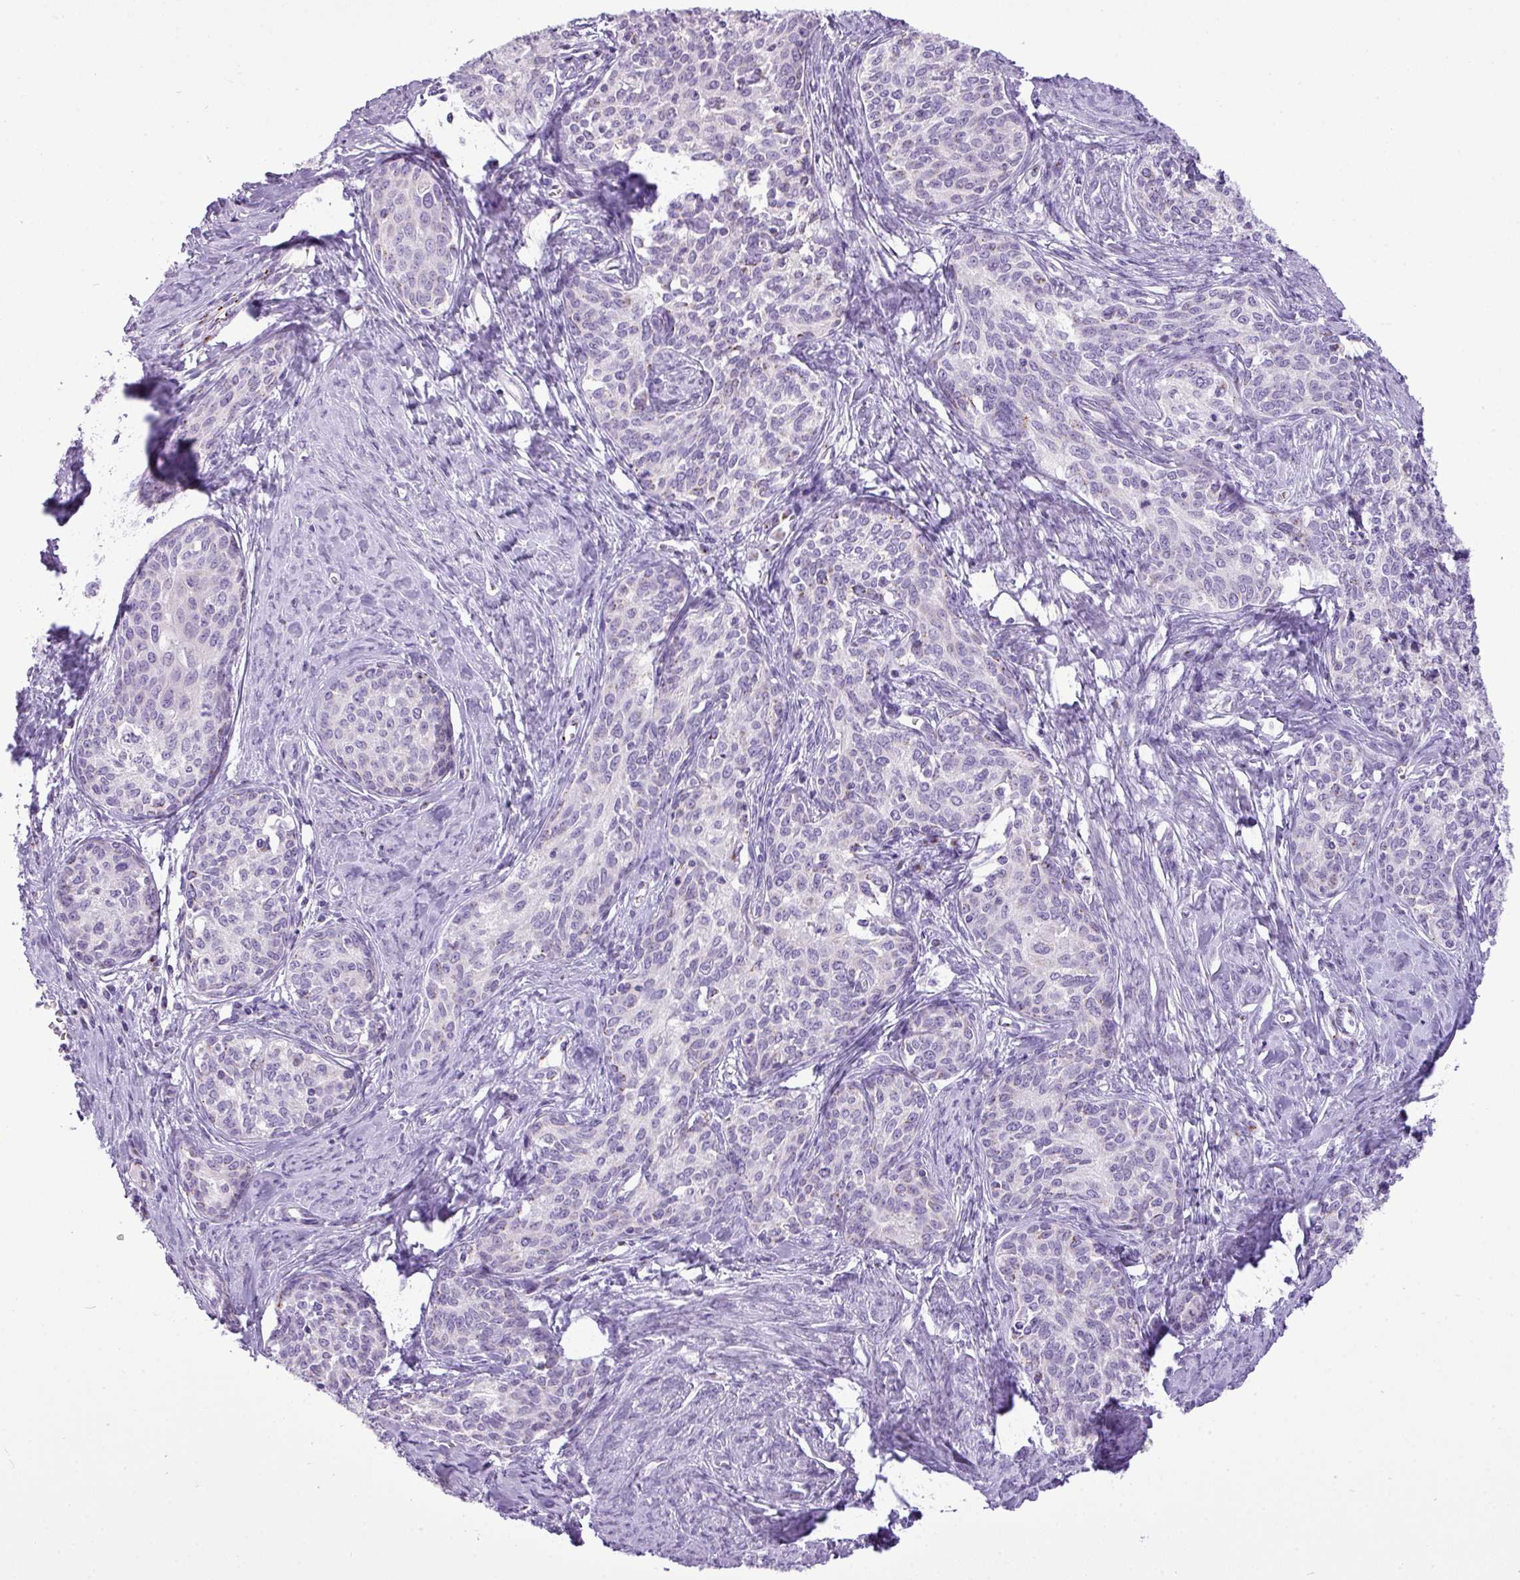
{"staining": {"intensity": "negative", "quantity": "none", "location": "none"}, "tissue": "cervical cancer", "cell_type": "Tumor cells", "image_type": "cancer", "snomed": [{"axis": "morphology", "description": "Squamous cell carcinoma, NOS"}, {"axis": "morphology", "description": "Adenocarcinoma, NOS"}, {"axis": "topography", "description": "Cervix"}], "caption": "IHC photomicrograph of human cervical cancer (squamous cell carcinoma) stained for a protein (brown), which exhibits no positivity in tumor cells.", "gene": "FAM43A", "patient": {"sex": "female", "age": 52}}